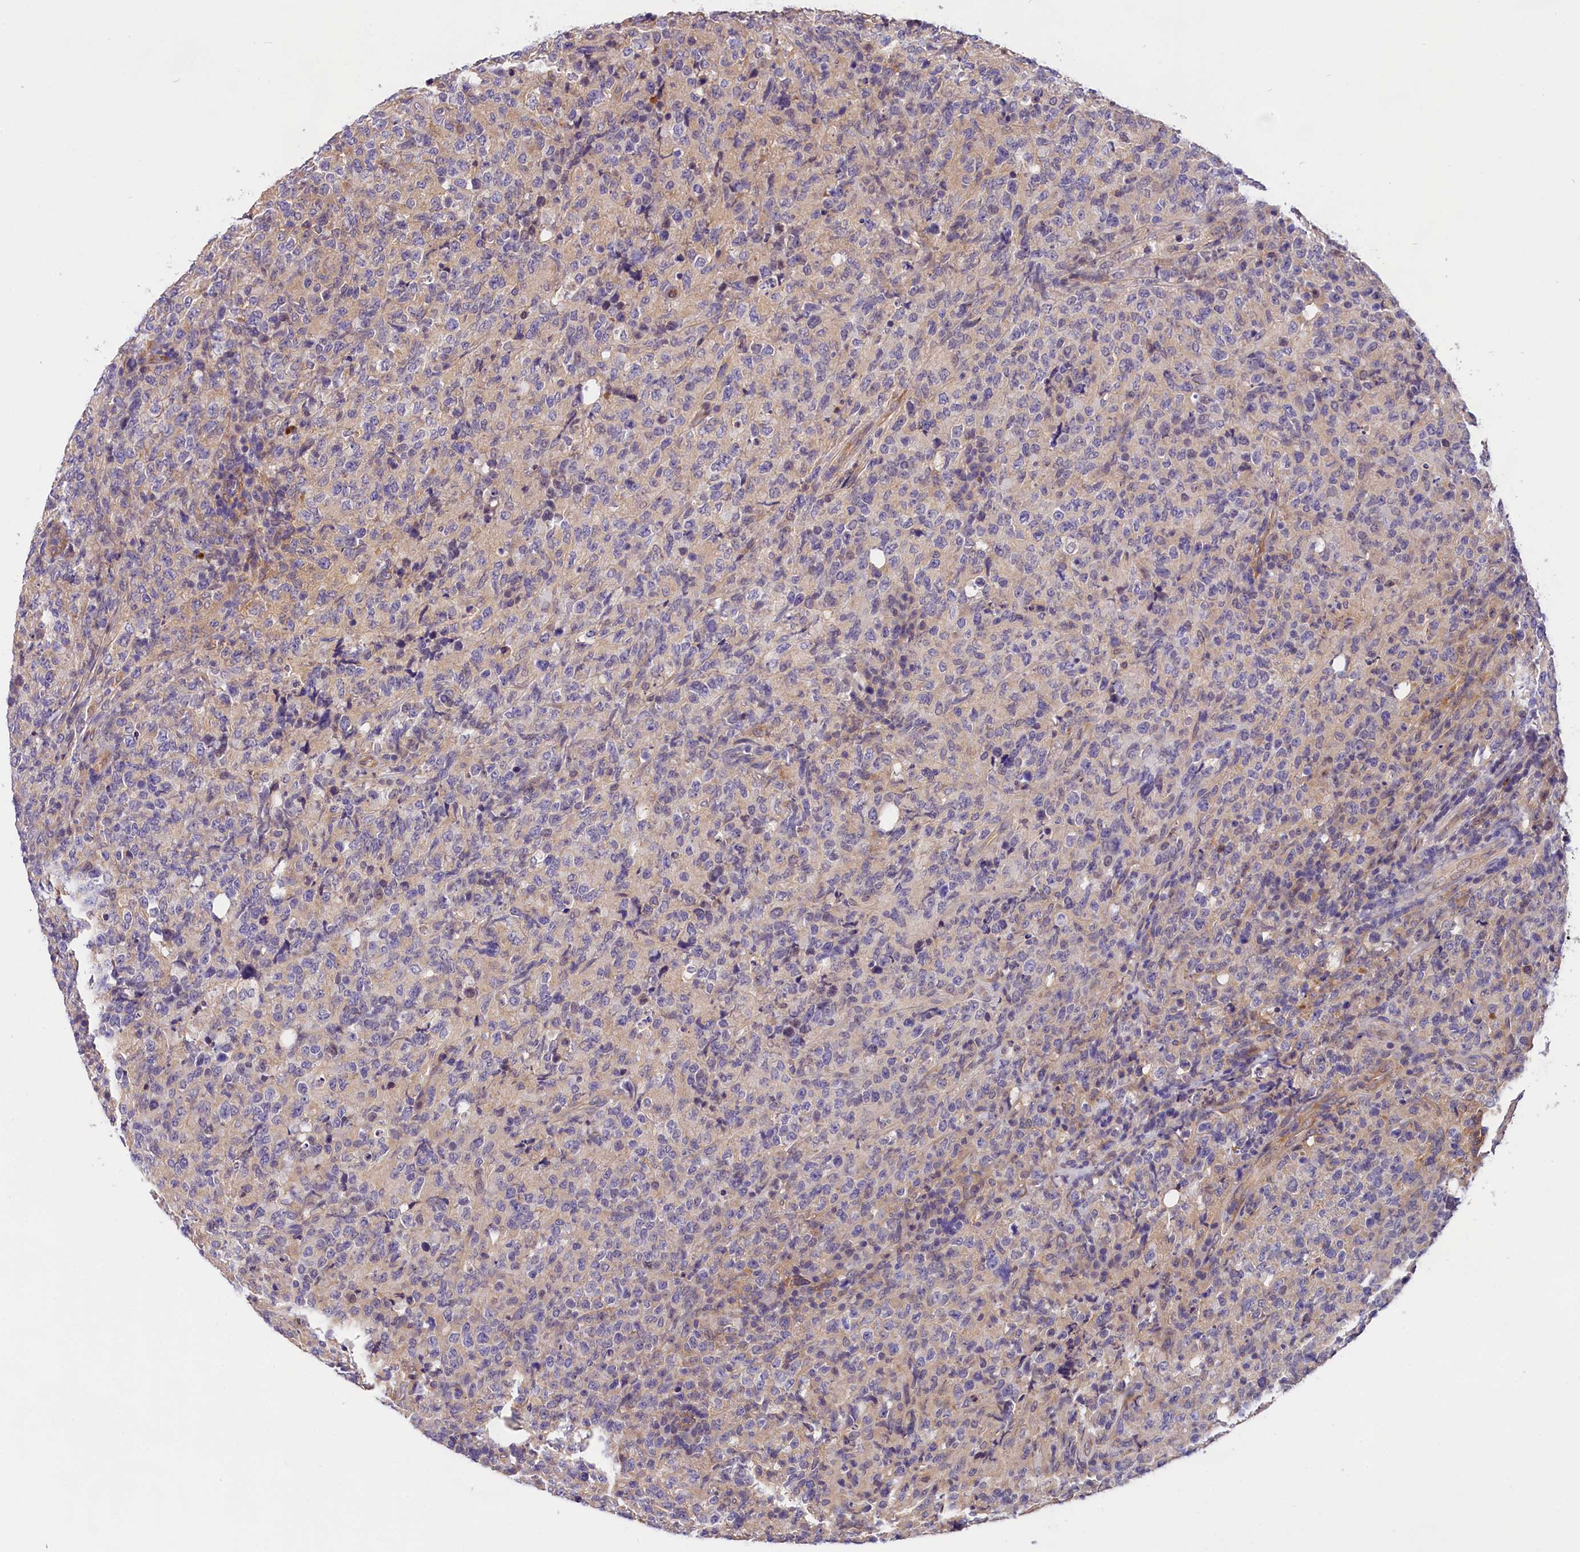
{"staining": {"intensity": "negative", "quantity": "none", "location": "none"}, "tissue": "lymphoma", "cell_type": "Tumor cells", "image_type": "cancer", "snomed": [{"axis": "morphology", "description": "Malignant lymphoma, non-Hodgkin's type, High grade"}, {"axis": "topography", "description": "Tonsil"}], "caption": "The IHC image has no significant staining in tumor cells of lymphoma tissue.", "gene": "OAS3", "patient": {"sex": "female", "age": 36}}